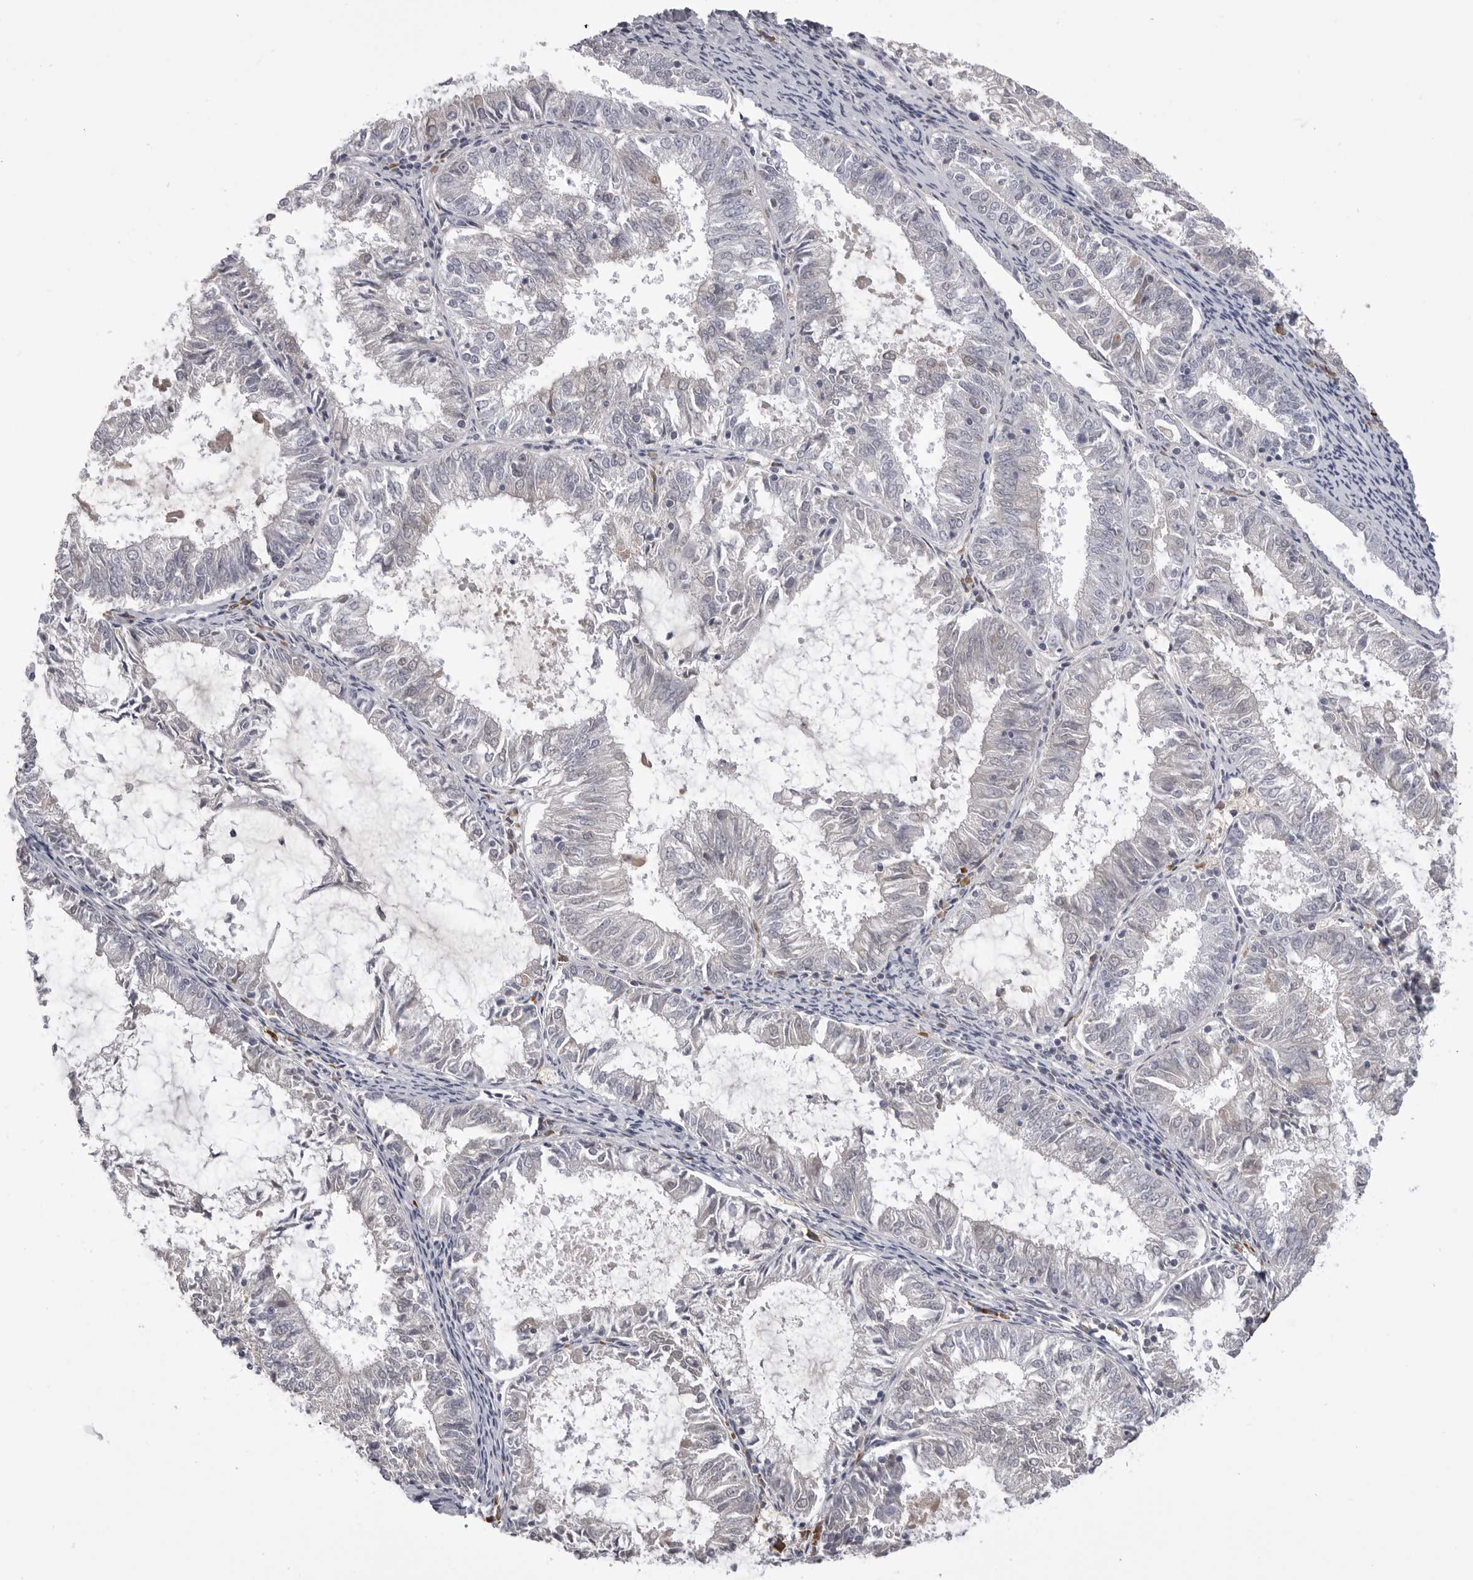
{"staining": {"intensity": "negative", "quantity": "none", "location": "none"}, "tissue": "endometrial cancer", "cell_type": "Tumor cells", "image_type": "cancer", "snomed": [{"axis": "morphology", "description": "Adenocarcinoma, NOS"}, {"axis": "topography", "description": "Endometrium"}], "caption": "Immunohistochemistry micrograph of neoplastic tissue: human endometrial adenocarcinoma stained with DAB (3,3'-diaminobenzidine) reveals no significant protein staining in tumor cells. (DAB (3,3'-diaminobenzidine) immunohistochemistry, high magnification).", "gene": "FKBP2", "patient": {"sex": "female", "age": 57}}